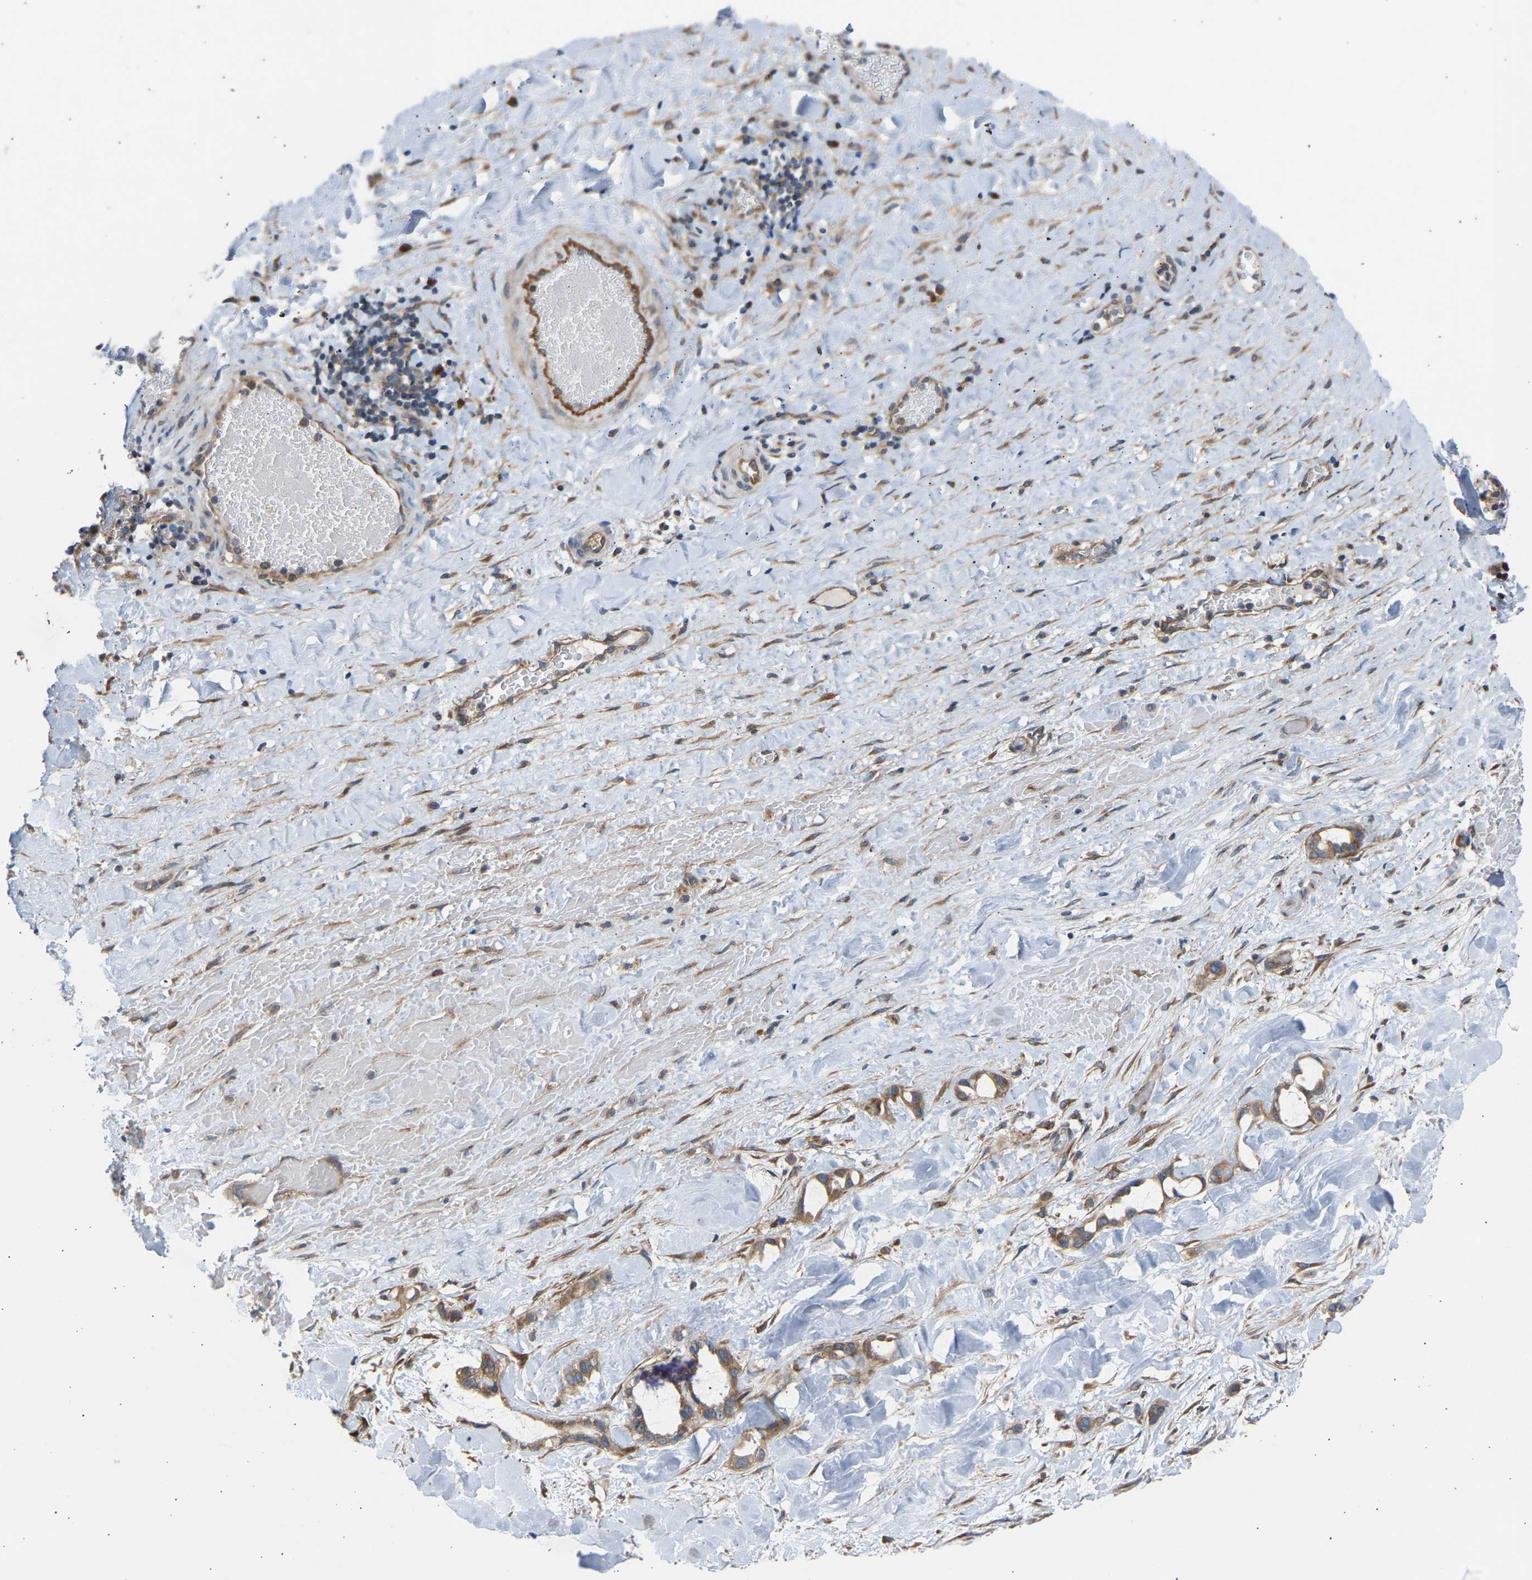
{"staining": {"intensity": "moderate", "quantity": ">75%", "location": "cytoplasmic/membranous"}, "tissue": "liver cancer", "cell_type": "Tumor cells", "image_type": "cancer", "snomed": [{"axis": "morphology", "description": "Cholangiocarcinoma"}, {"axis": "topography", "description": "Liver"}], "caption": "Liver cancer stained with DAB immunohistochemistry (IHC) demonstrates medium levels of moderate cytoplasmic/membranous expression in approximately >75% of tumor cells.", "gene": "GCN1", "patient": {"sex": "female", "age": 65}}